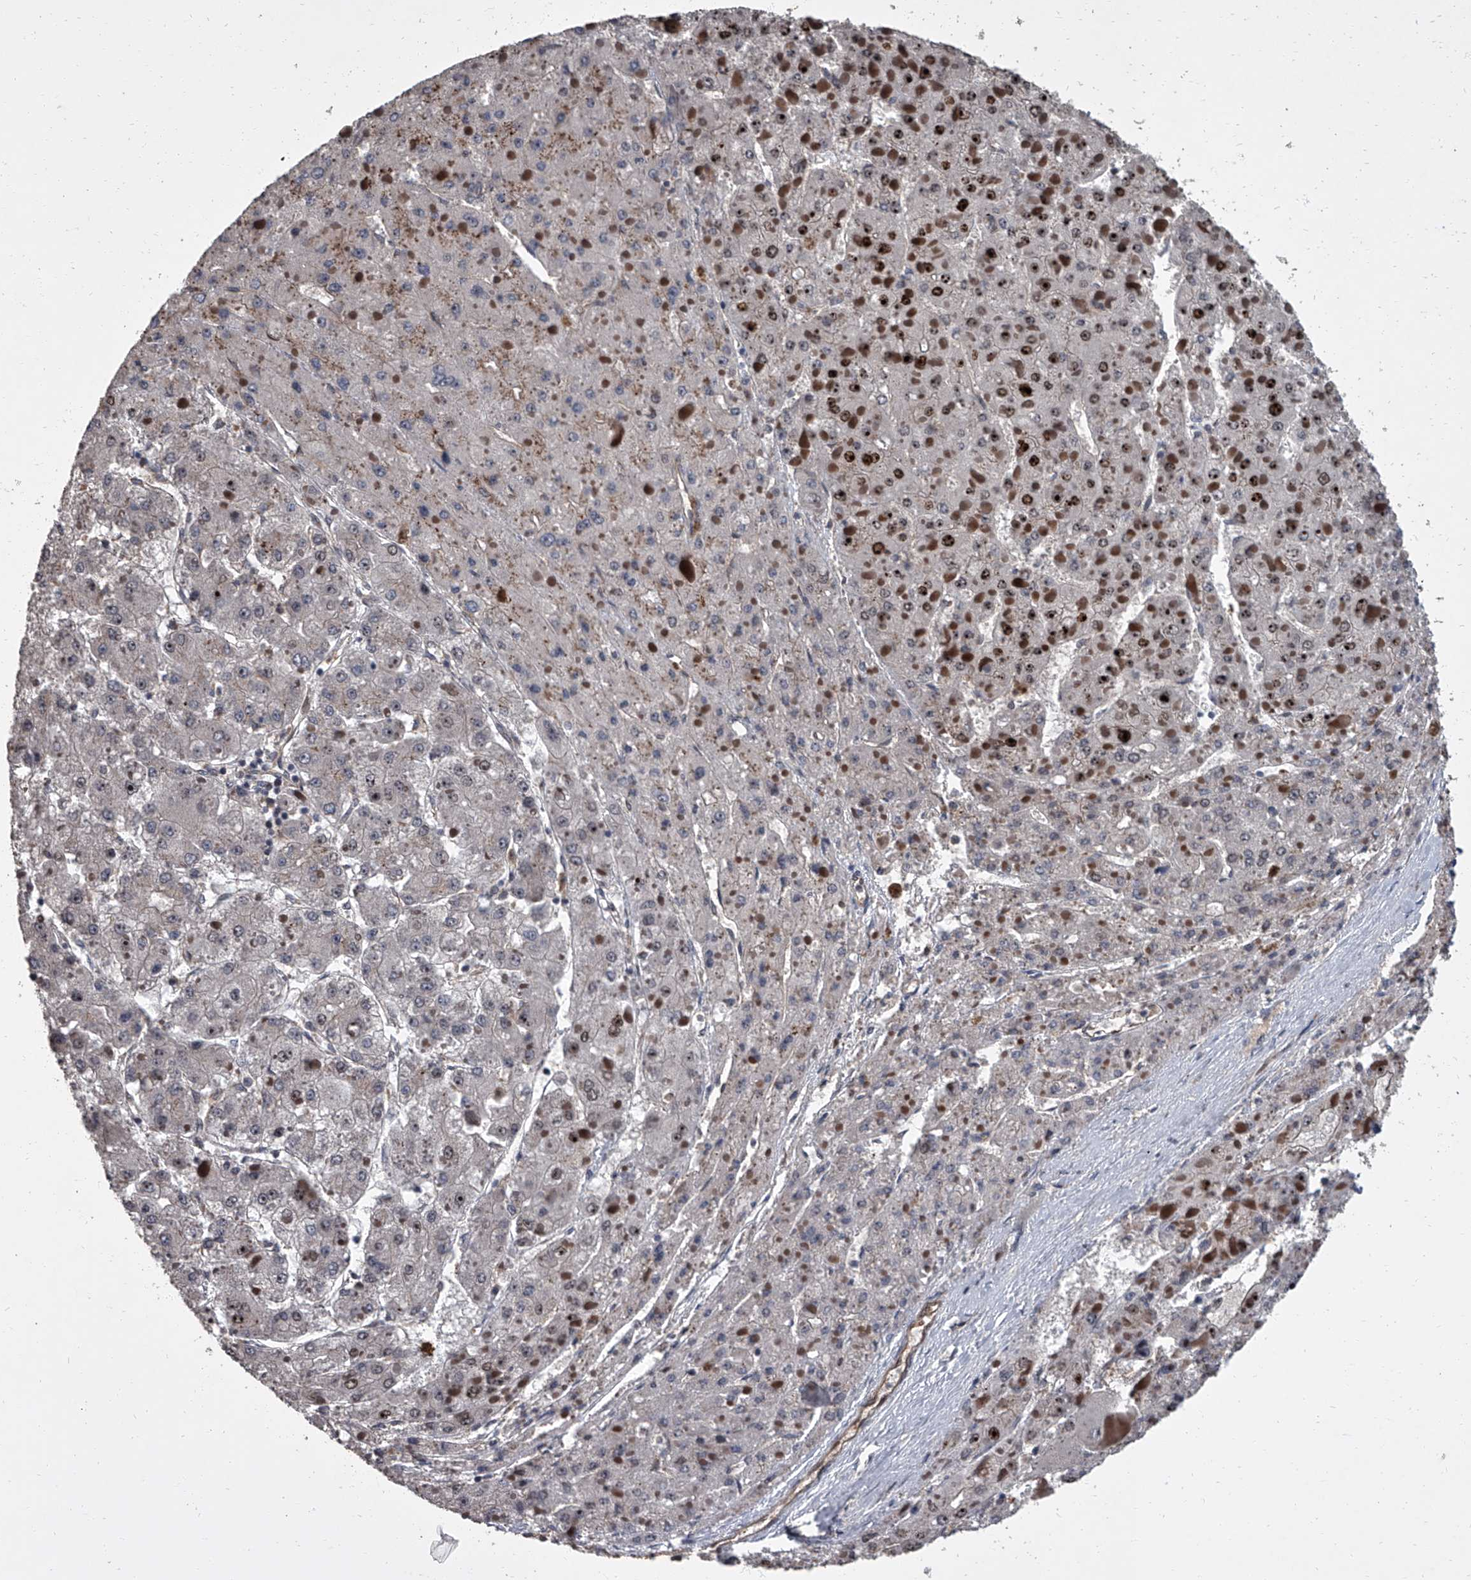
{"staining": {"intensity": "moderate", "quantity": "25%-75%", "location": "cytoplasmic/membranous,nuclear"}, "tissue": "liver cancer", "cell_type": "Tumor cells", "image_type": "cancer", "snomed": [{"axis": "morphology", "description": "Carcinoma, Hepatocellular, NOS"}, {"axis": "topography", "description": "Liver"}], "caption": "Liver hepatocellular carcinoma tissue shows moderate cytoplasmic/membranous and nuclear staining in about 25%-75% of tumor cells (DAB (3,3'-diaminobenzidine) IHC with brightfield microscopy, high magnification).", "gene": "LRRC8C", "patient": {"sex": "female", "age": 73}}